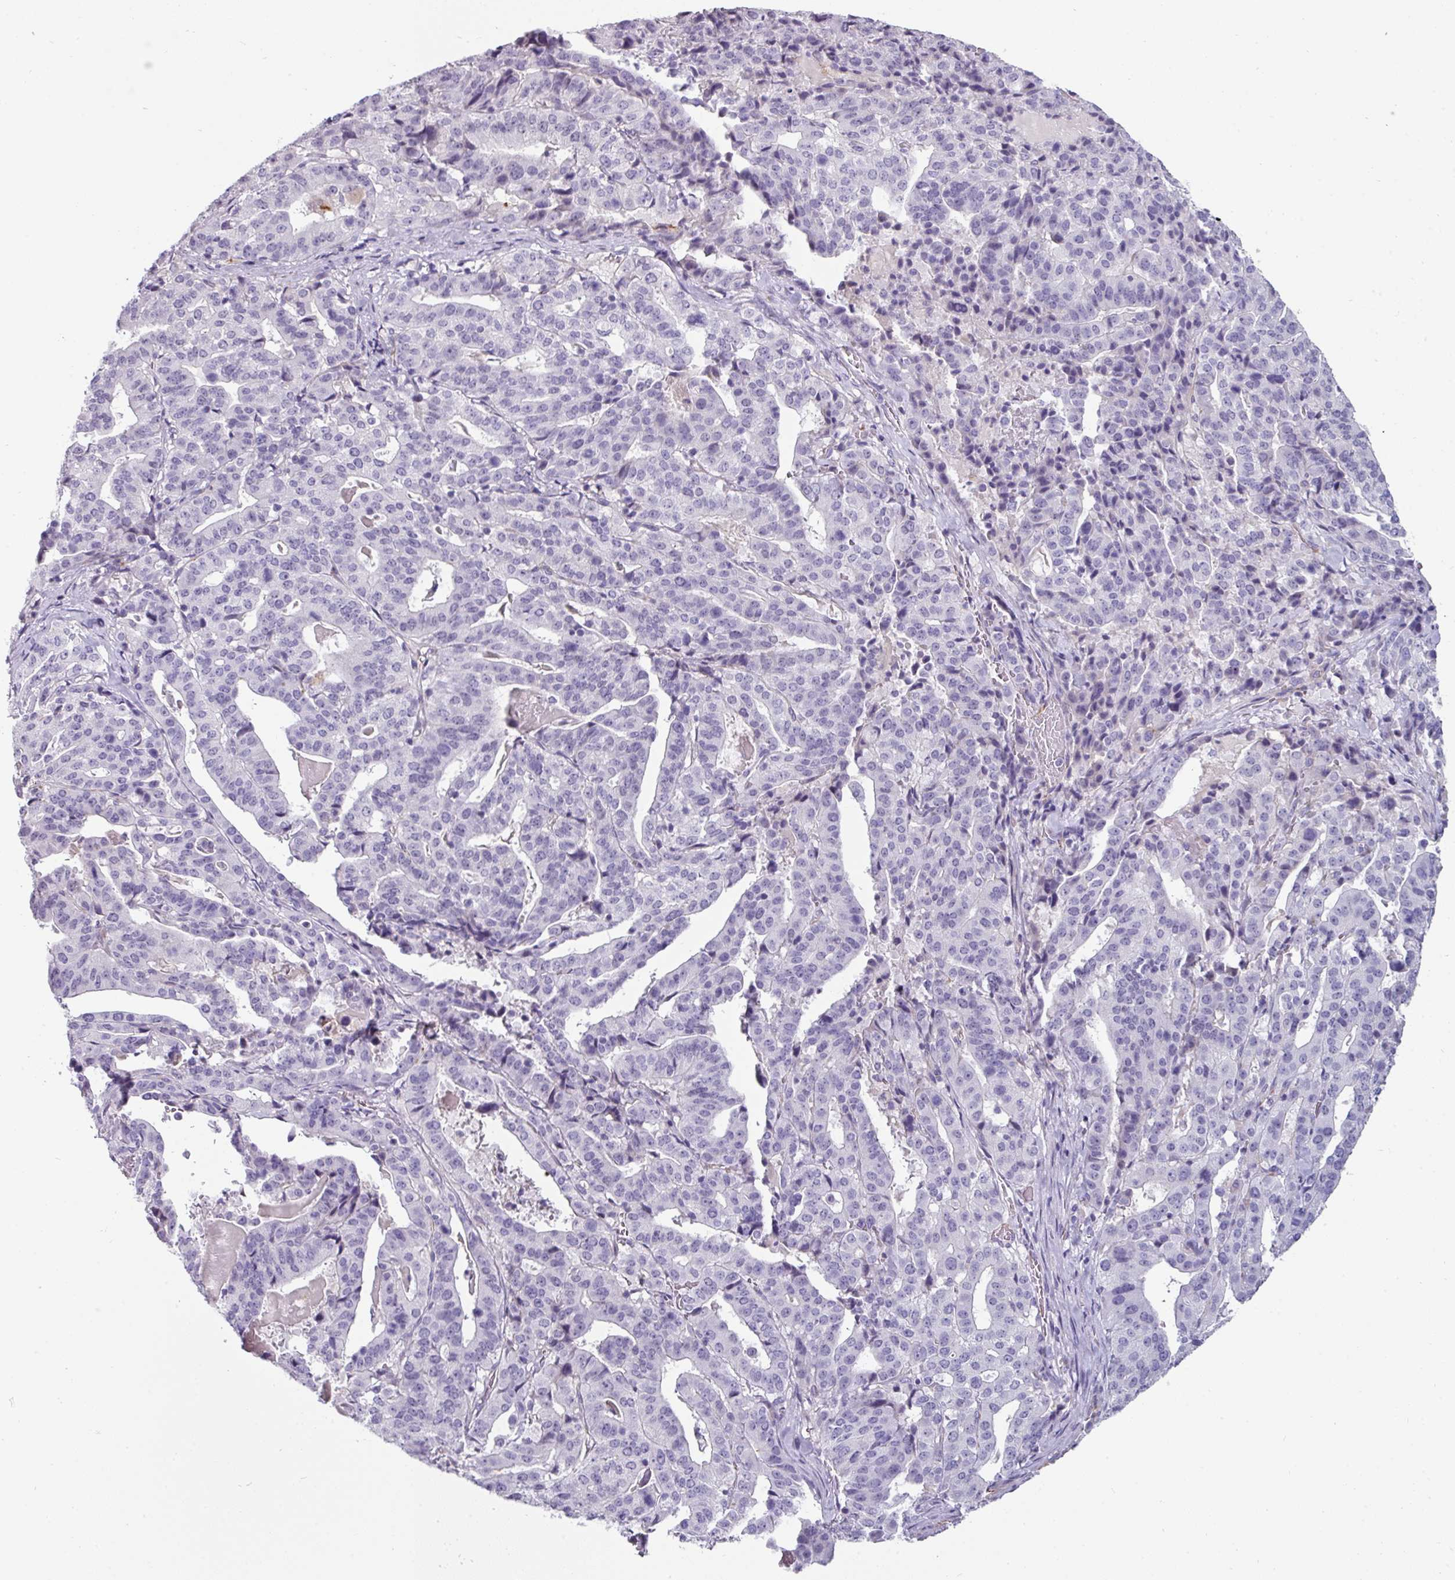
{"staining": {"intensity": "negative", "quantity": "none", "location": "none"}, "tissue": "stomach cancer", "cell_type": "Tumor cells", "image_type": "cancer", "snomed": [{"axis": "morphology", "description": "Adenocarcinoma, NOS"}, {"axis": "topography", "description": "Stomach"}], "caption": "IHC histopathology image of human stomach cancer stained for a protein (brown), which shows no expression in tumor cells. Brightfield microscopy of IHC stained with DAB (brown) and hematoxylin (blue), captured at high magnification.", "gene": "EYA3", "patient": {"sex": "male", "age": 48}}